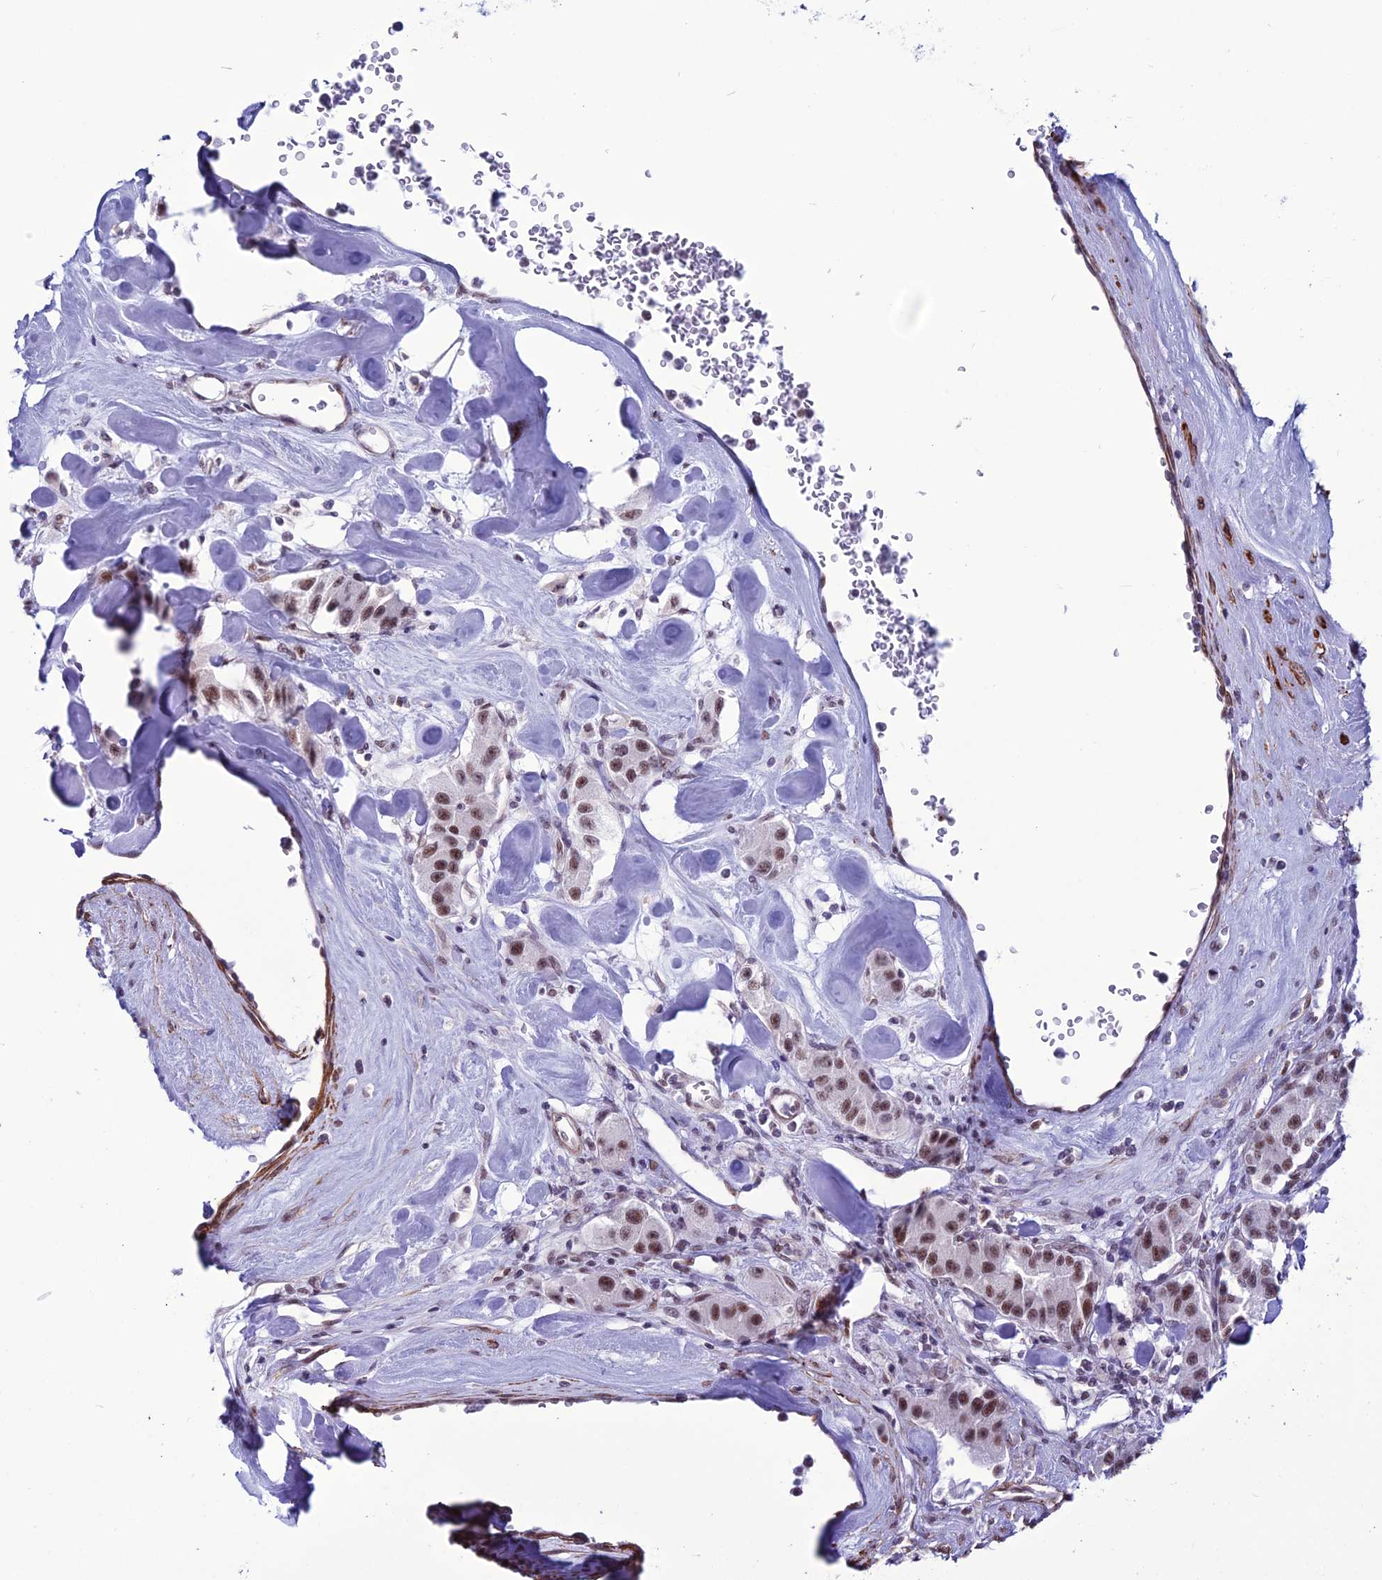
{"staining": {"intensity": "moderate", "quantity": ">75%", "location": "nuclear"}, "tissue": "carcinoid", "cell_type": "Tumor cells", "image_type": "cancer", "snomed": [{"axis": "morphology", "description": "Carcinoid, malignant, NOS"}, {"axis": "topography", "description": "Pancreas"}], "caption": "A micrograph of human carcinoid stained for a protein shows moderate nuclear brown staining in tumor cells.", "gene": "U2AF1", "patient": {"sex": "male", "age": 41}}